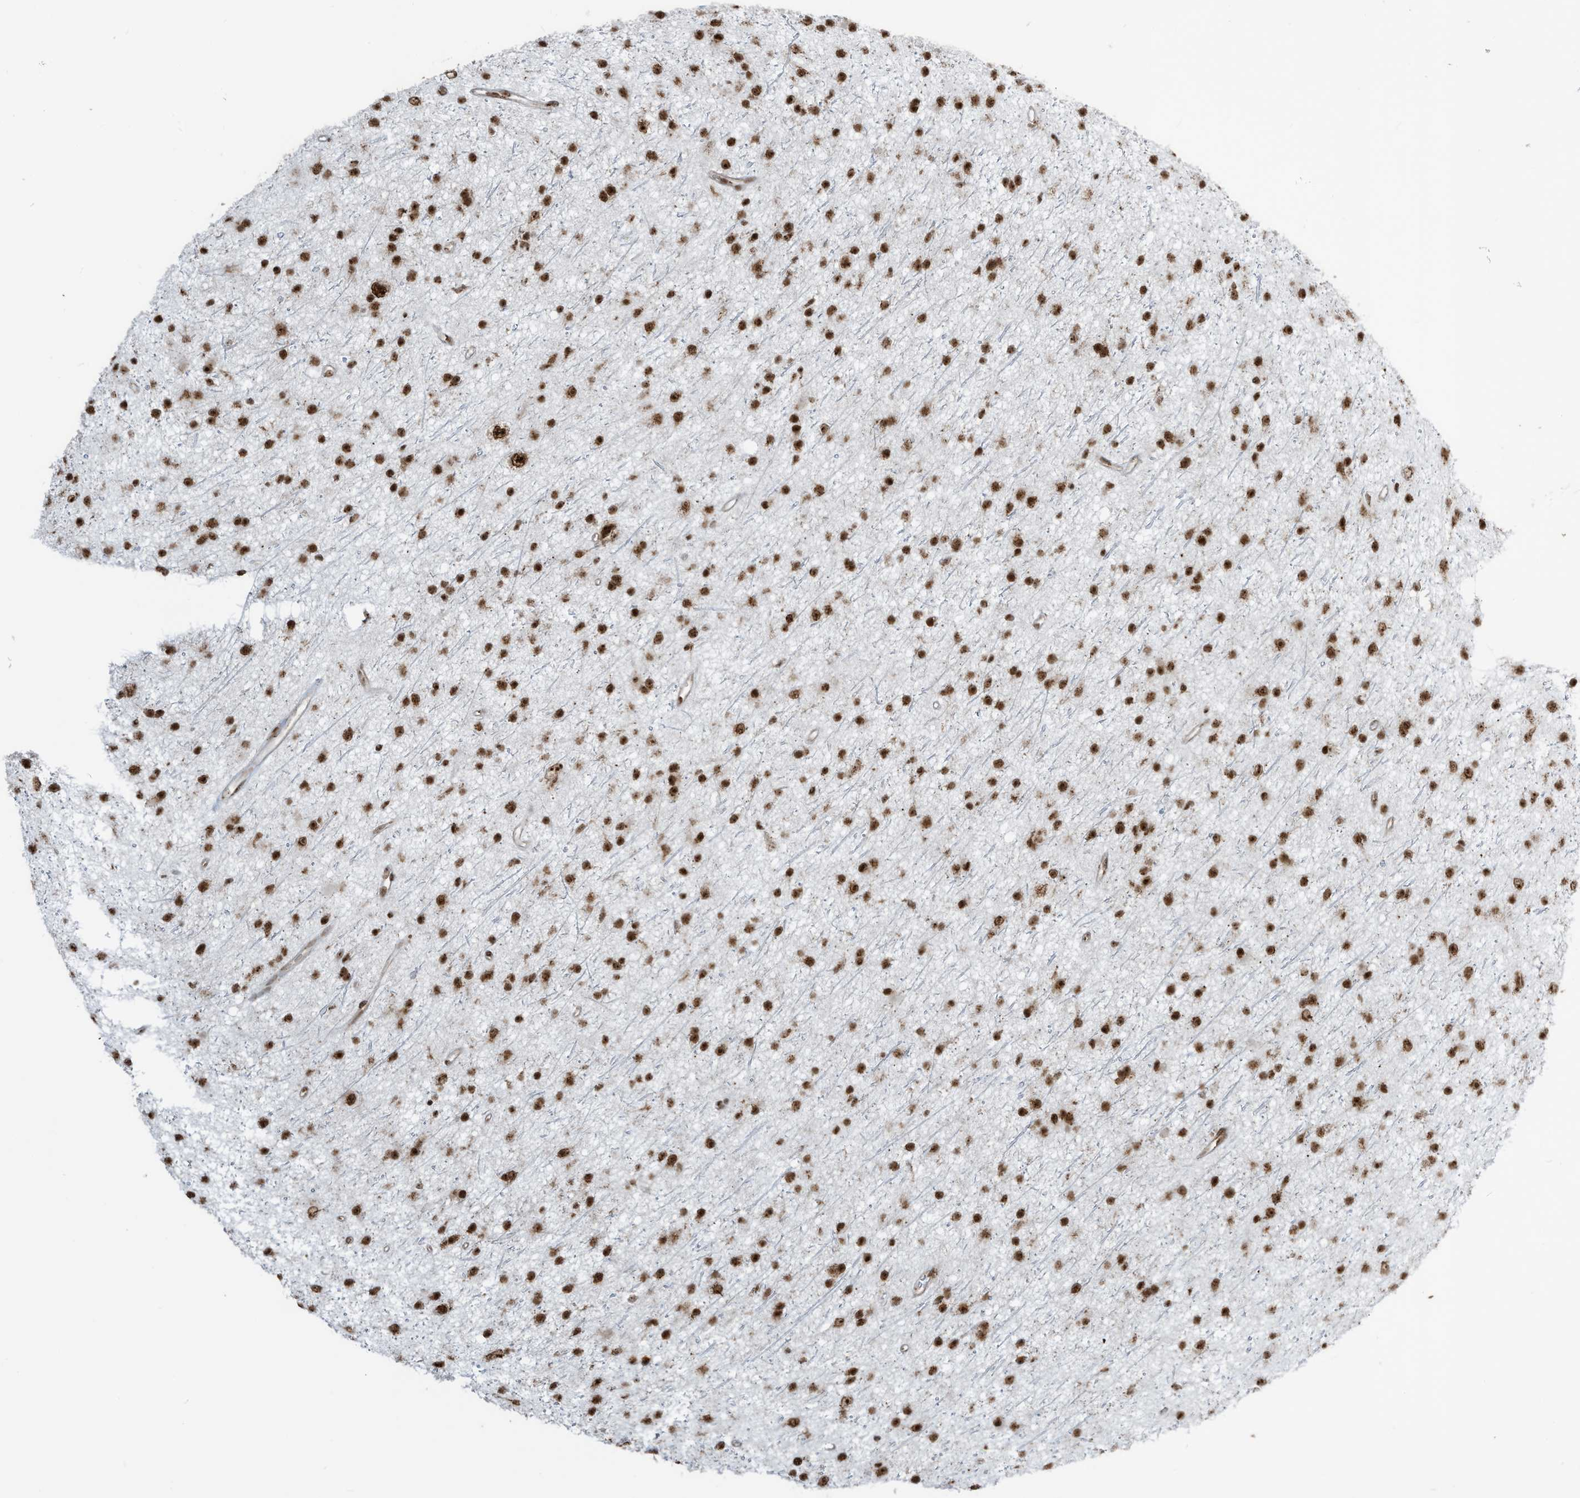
{"staining": {"intensity": "strong", "quantity": ">75%", "location": "nuclear"}, "tissue": "glioma", "cell_type": "Tumor cells", "image_type": "cancer", "snomed": [{"axis": "morphology", "description": "Glioma, malignant, Low grade"}, {"axis": "topography", "description": "Cerebral cortex"}], "caption": "Protein expression by immunohistochemistry (IHC) shows strong nuclear positivity in about >75% of tumor cells in glioma.", "gene": "LBH", "patient": {"sex": "female", "age": 39}}